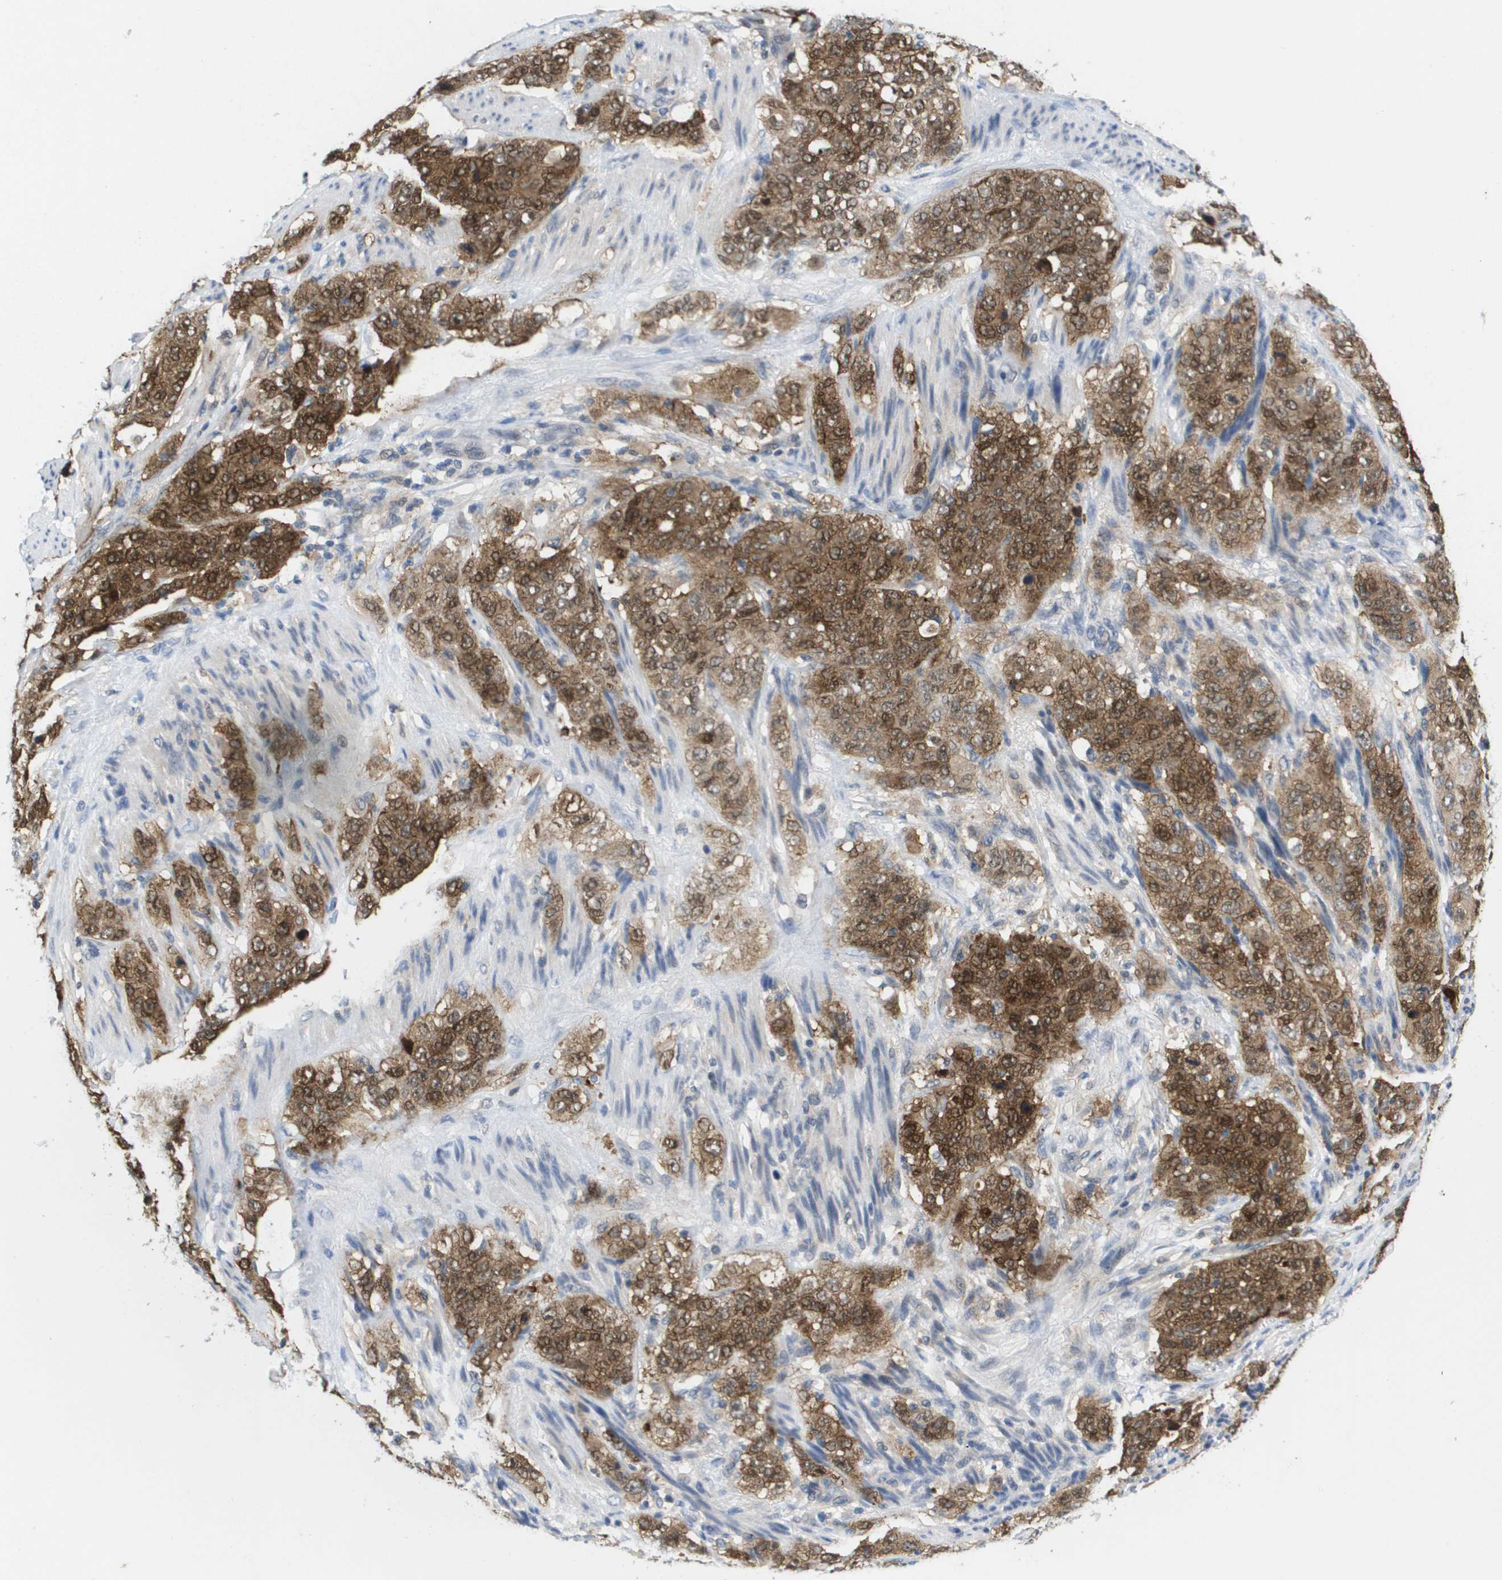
{"staining": {"intensity": "strong", "quantity": ">75%", "location": "cytoplasmic/membranous"}, "tissue": "stomach cancer", "cell_type": "Tumor cells", "image_type": "cancer", "snomed": [{"axis": "morphology", "description": "Adenocarcinoma, NOS"}, {"axis": "topography", "description": "Stomach"}], "caption": "Immunohistochemical staining of human stomach cancer displays high levels of strong cytoplasmic/membranous expression in about >75% of tumor cells.", "gene": "FKBP4", "patient": {"sex": "male", "age": 48}}